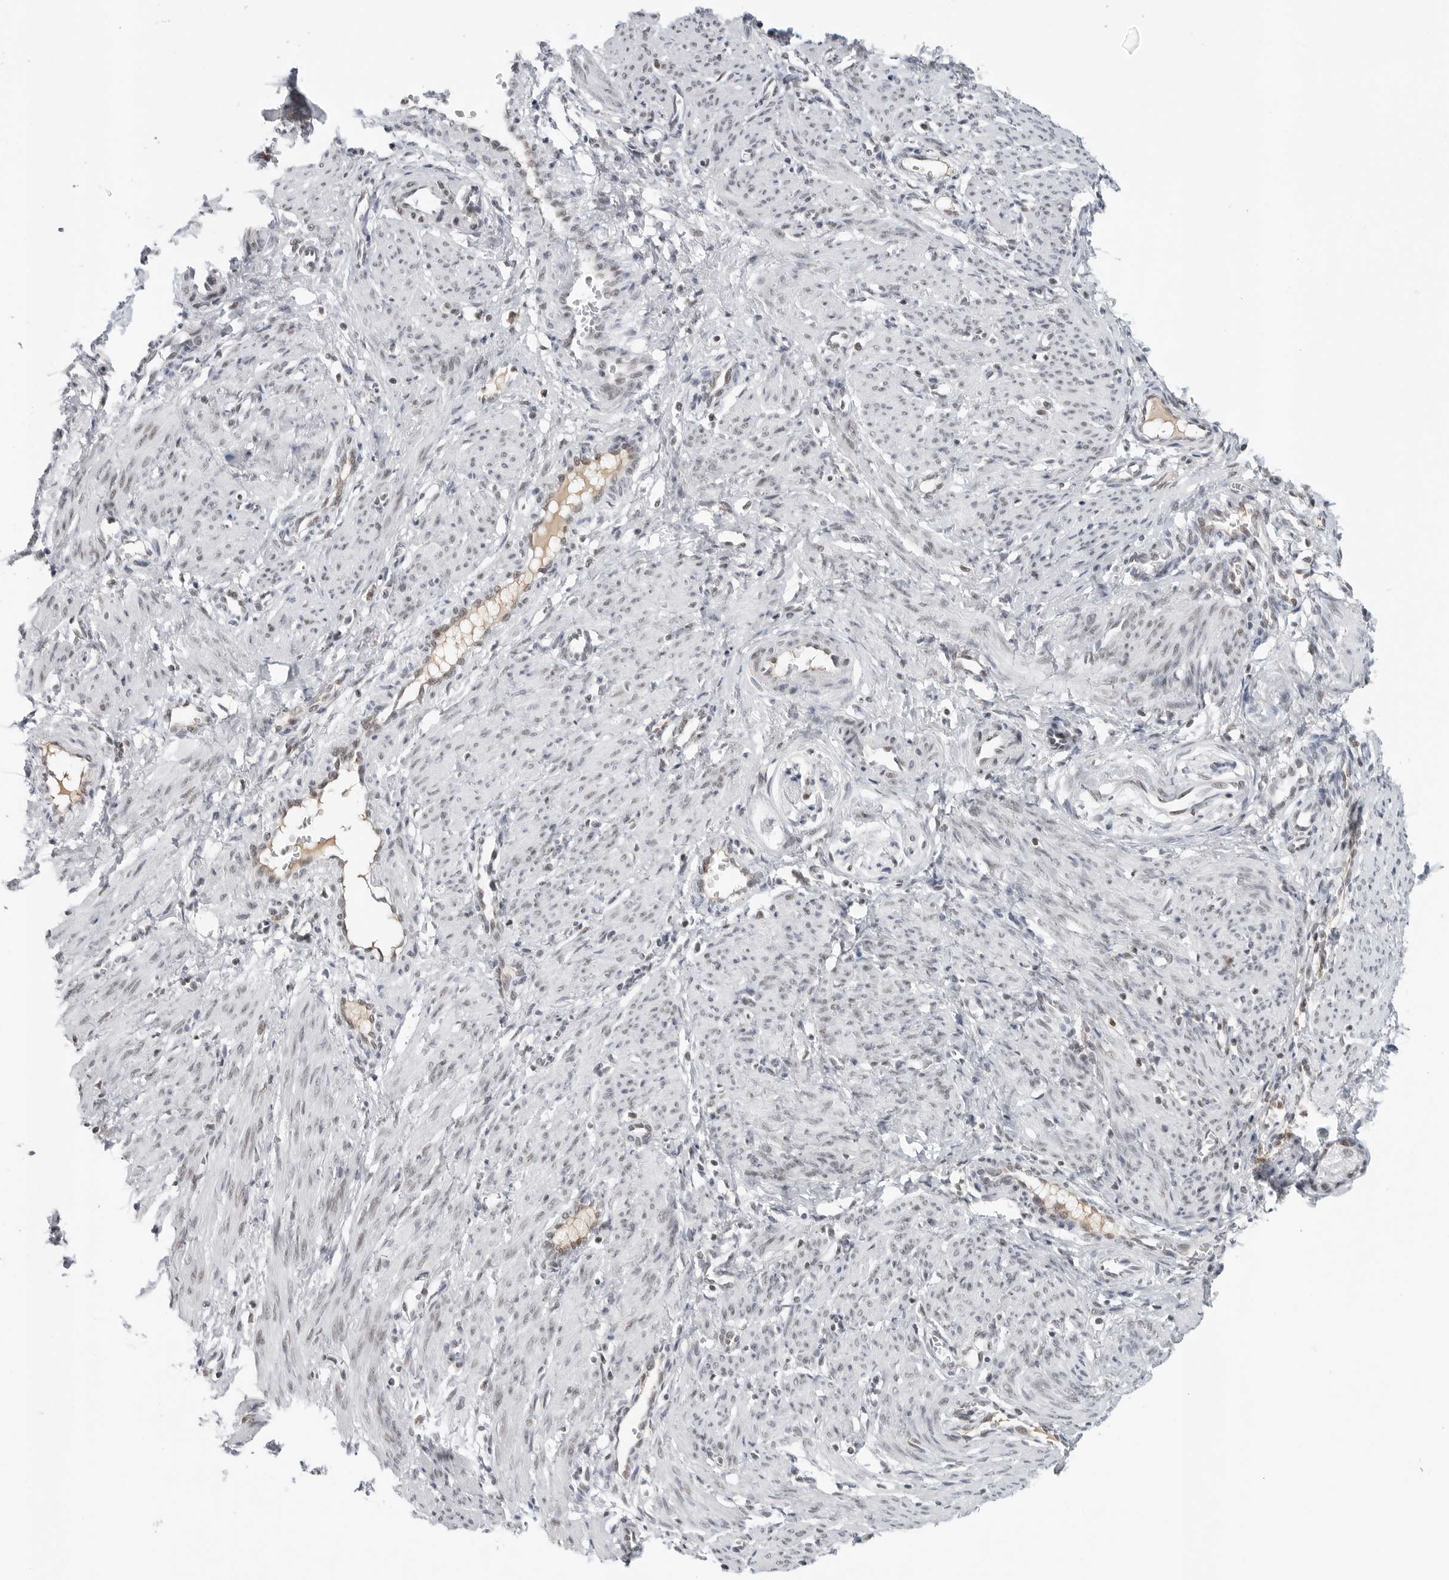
{"staining": {"intensity": "weak", "quantity": "<25%", "location": "nuclear"}, "tissue": "smooth muscle", "cell_type": "Smooth muscle cells", "image_type": "normal", "snomed": [{"axis": "morphology", "description": "Normal tissue, NOS"}, {"axis": "topography", "description": "Endometrium"}], "caption": "This is an immunohistochemistry (IHC) micrograph of normal human smooth muscle. There is no expression in smooth muscle cells.", "gene": "WRAP53", "patient": {"sex": "female", "age": 33}}